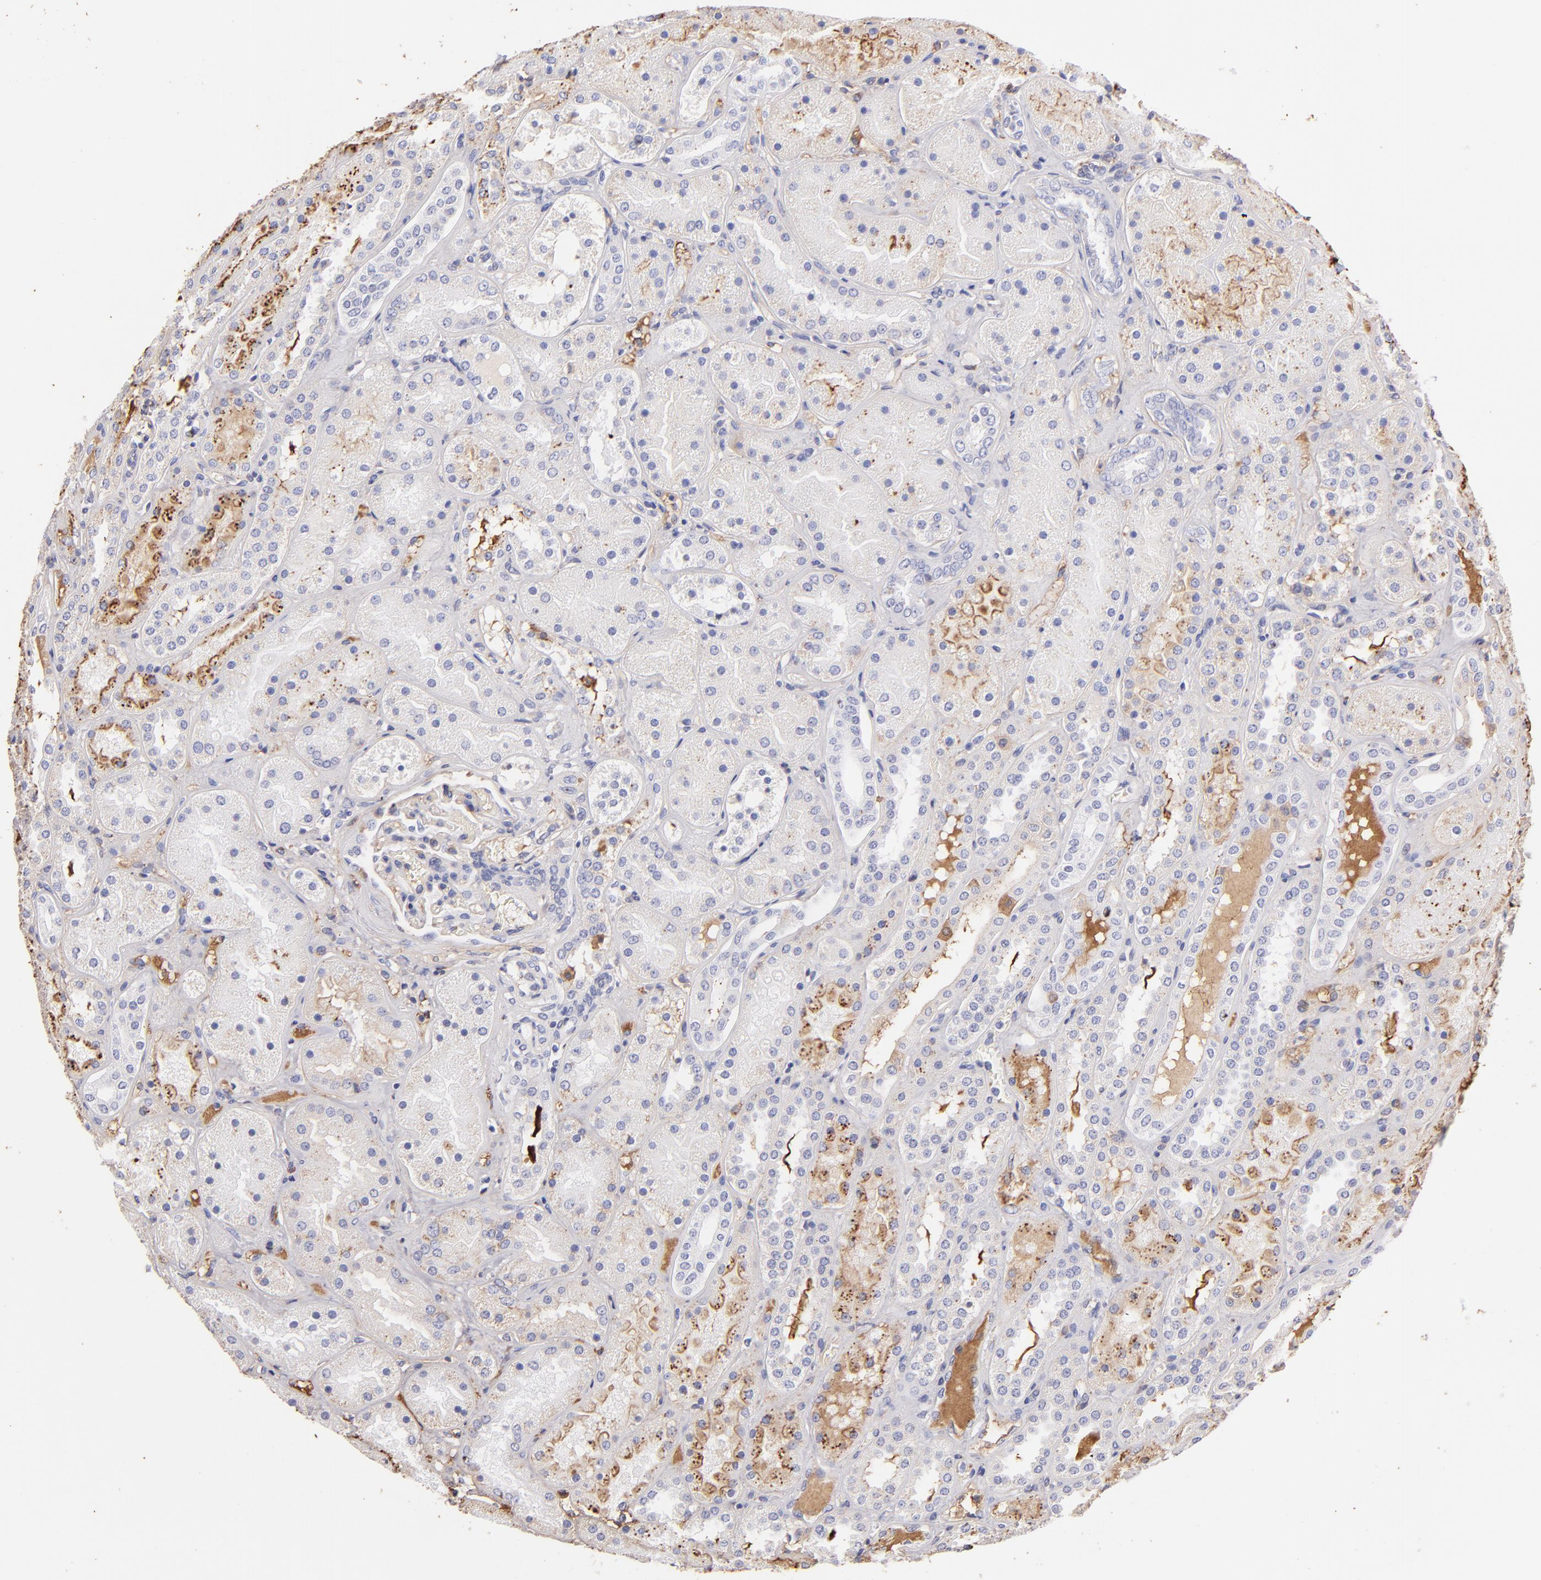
{"staining": {"intensity": "negative", "quantity": "none", "location": "none"}, "tissue": "kidney", "cell_type": "Cells in glomeruli", "image_type": "normal", "snomed": [{"axis": "morphology", "description": "Normal tissue, NOS"}, {"axis": "topography", "description": "Kidney"}], "caption": "This is an immunohistochemistry histopathology image of unremarkable kidney. There is no staining in cells in glomeruli.", "gene": "FGB", "patient": {"sex": "male", "age": 28}}